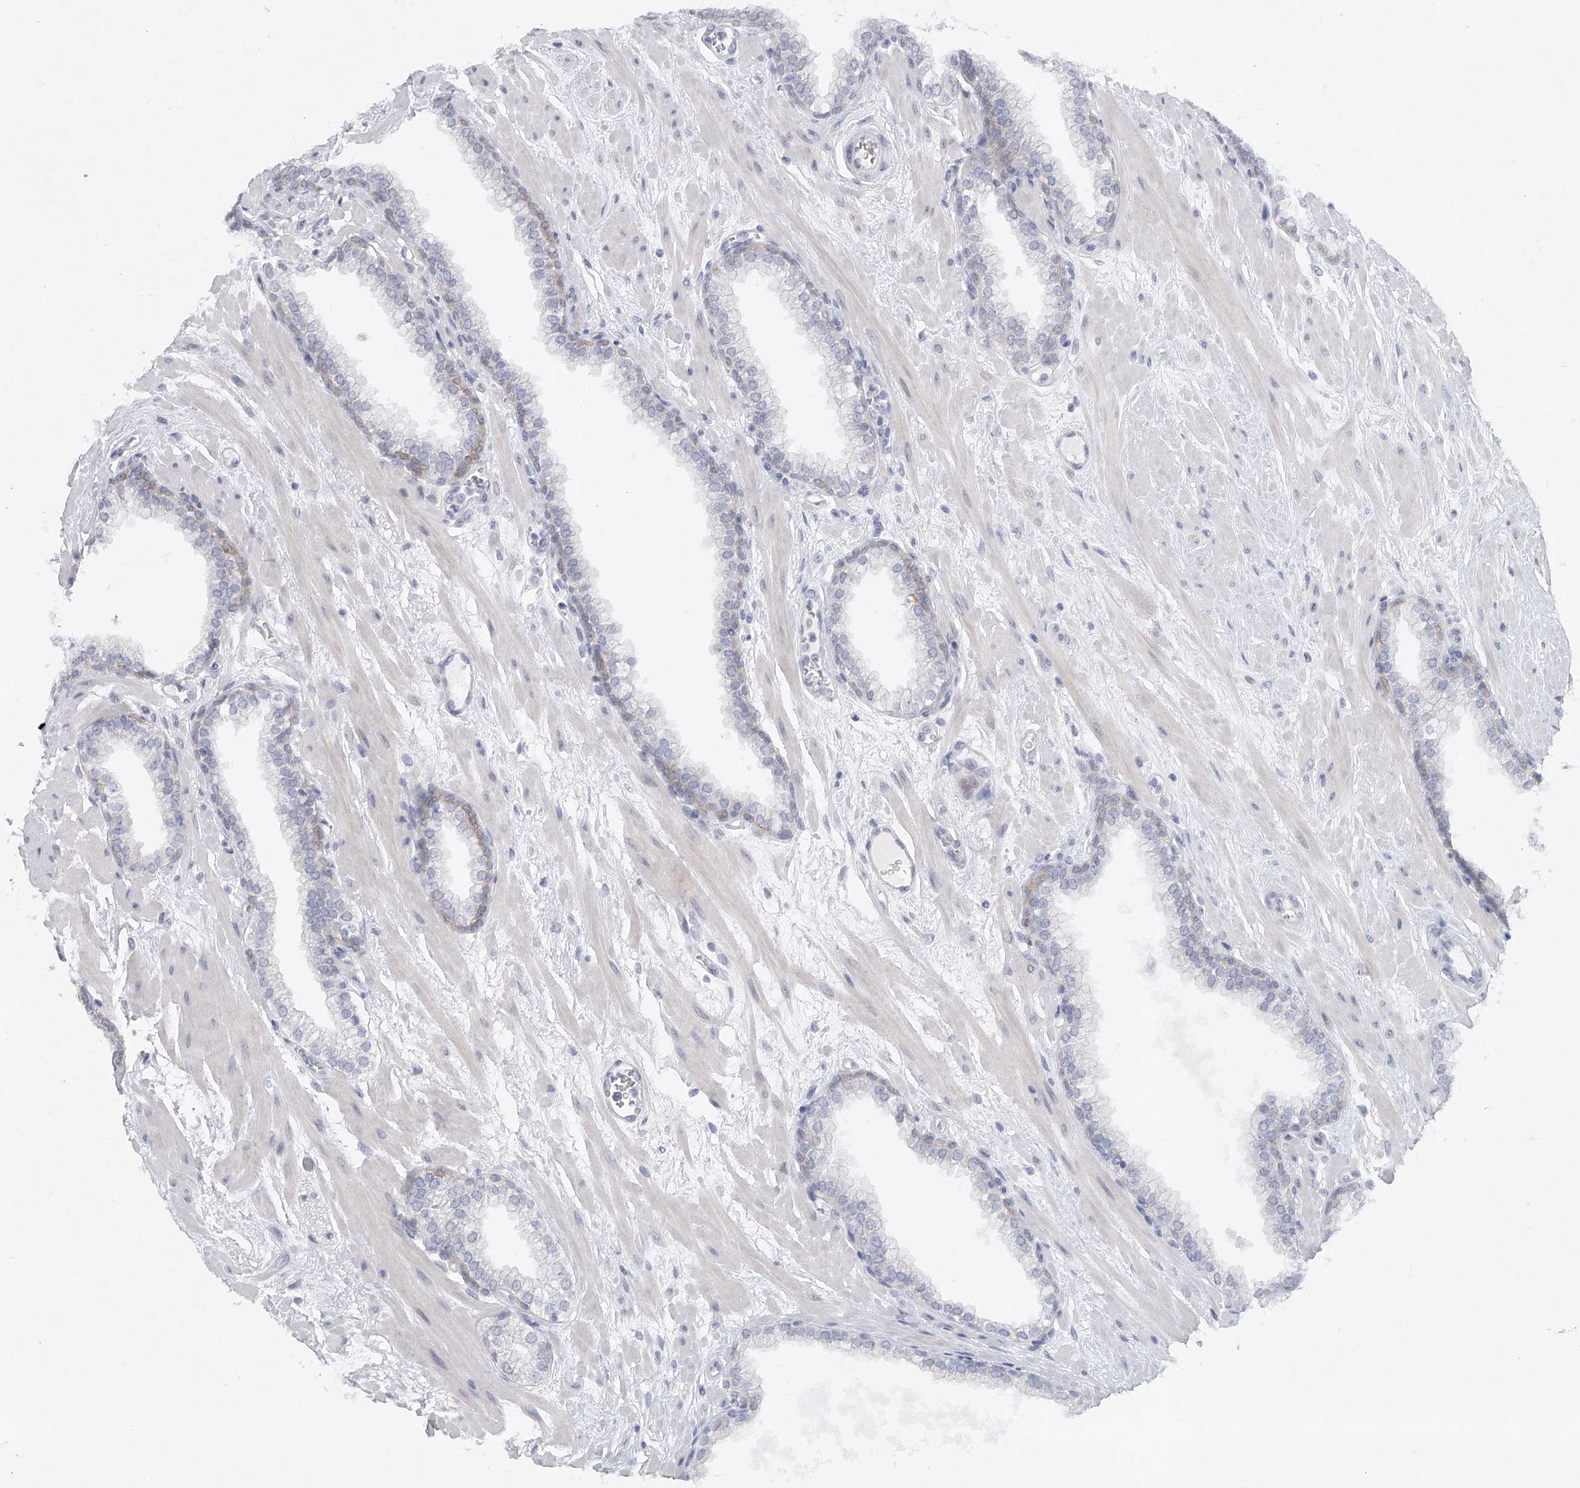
{"staining": {"intensity": "weak", "quantity": "<25%", "location": "cytoplasmic/membranous"}, "tissue": "prostate", "cell_type": "Glandular cells", "image_type": "normal", "snomed": [{"axis": "morphology", "description": "Normal tissue, NOS"}, {"axis": "morphology", "description": "Urothelial carcinoma, Low grade"}, {"axis": "topography", "description": "Urinary bladder"}, {"axis": "topography", "description": "Prostate"}], "caption": "An image of human prostate is negative for staining in glandular cells. (Stains: DAB (3,3'-diaminobenzidine) immunohistochemistry (IHC) with hematoxylin counter stain, Microscopy: brightfield microscopy at high magnification).", "gene": "FAT2", "patient": {"sex": "male", "age": 60}}